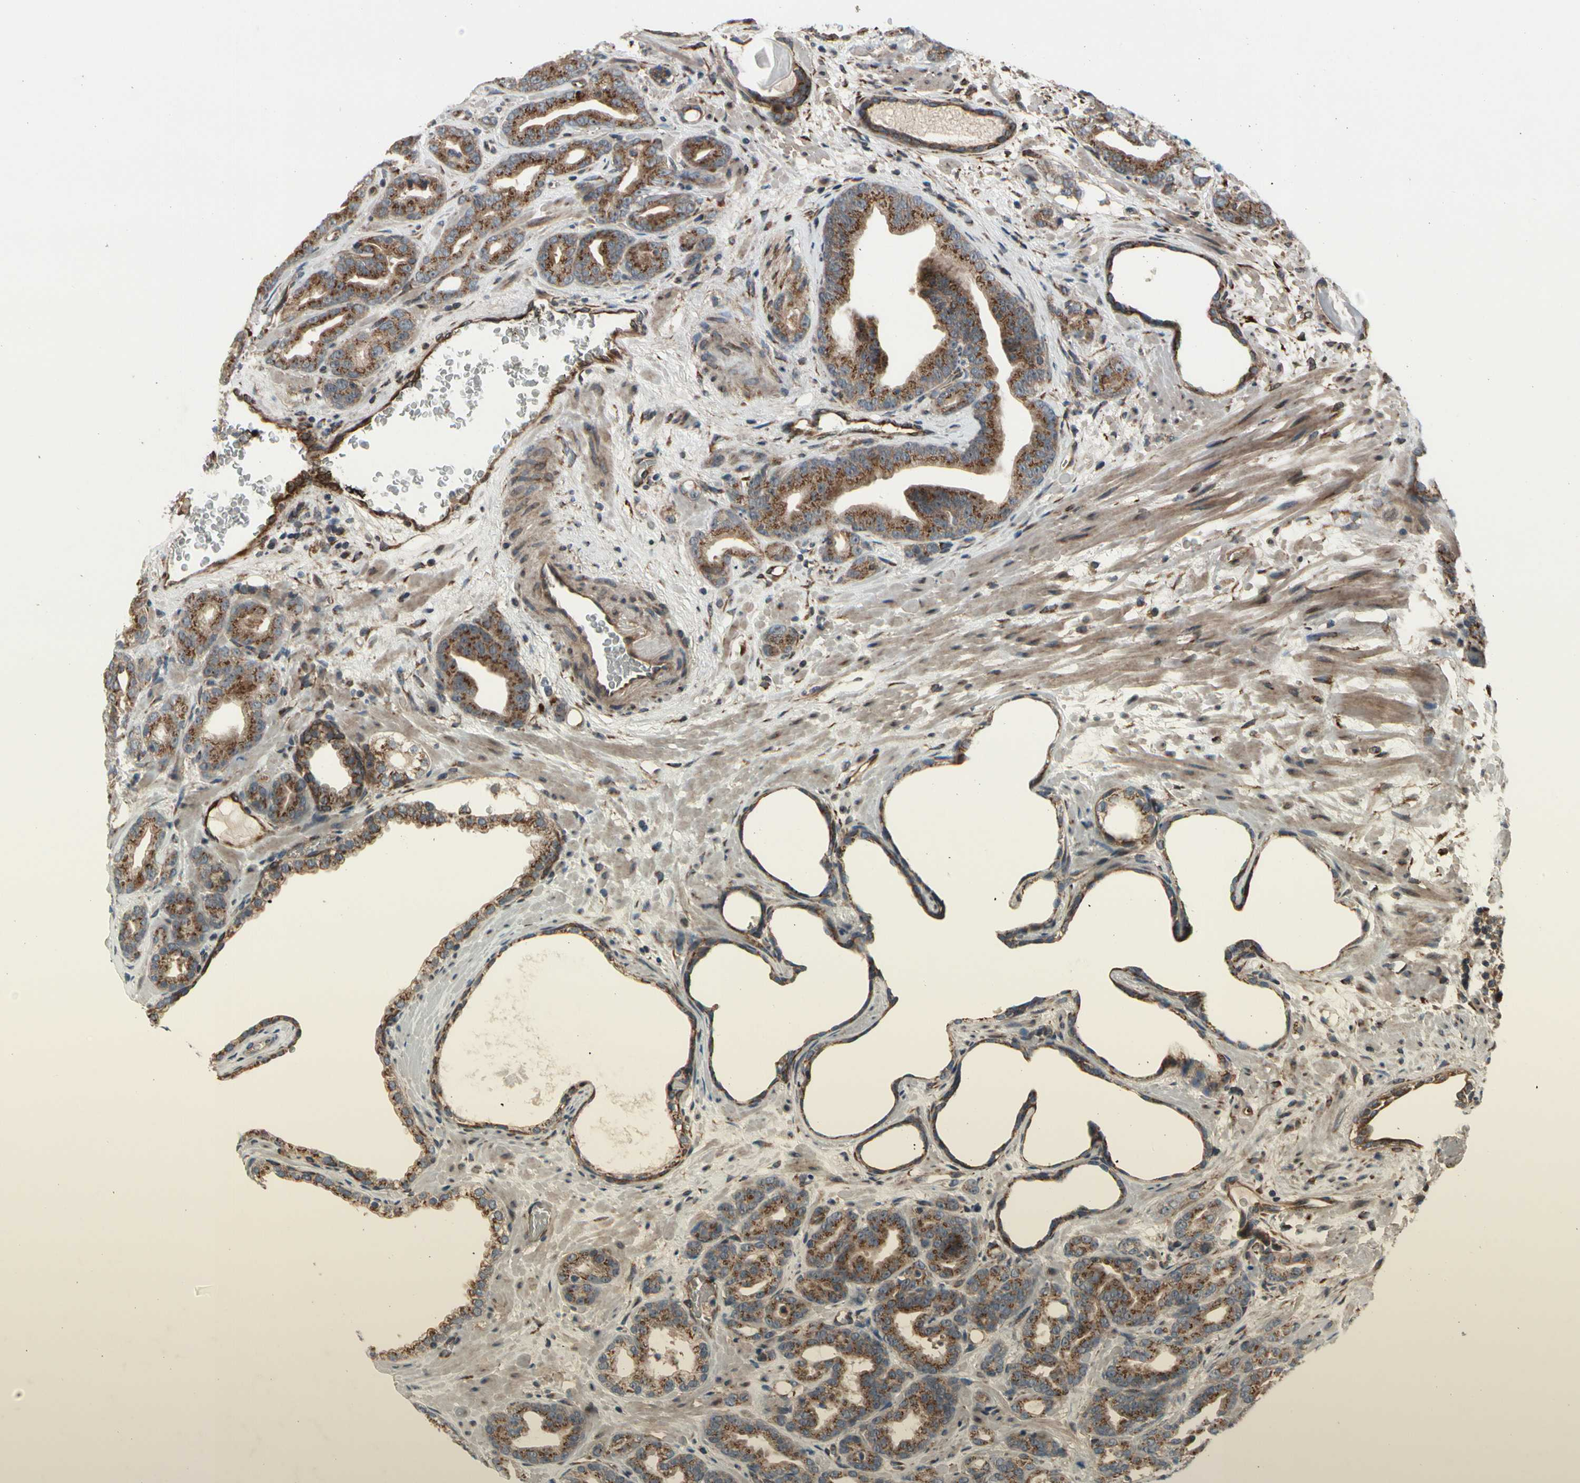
{"staining": {"intensity": "strong", "quantity": ">75%", "location": "cytoplasmic/membranous"}, "tissue": "prostate cancer", "cell_type": "Tumor cells", "image_type": "cancer", "snomed": [{"axis": "morphology", "description": "Adenocarcinoma, Low grade"}, {"axis": "topography", "description": "Prostate"}], "caption": "Prostate cancer (low-grade adenocarcinoma) was stained to show a protein in brown. There is high levels of strong cytoplasmic/membranous positivity in approximately >75% of tumor cells.", "gene": "SLC39A9", "patient": {"sex": "male", "age": 63}}